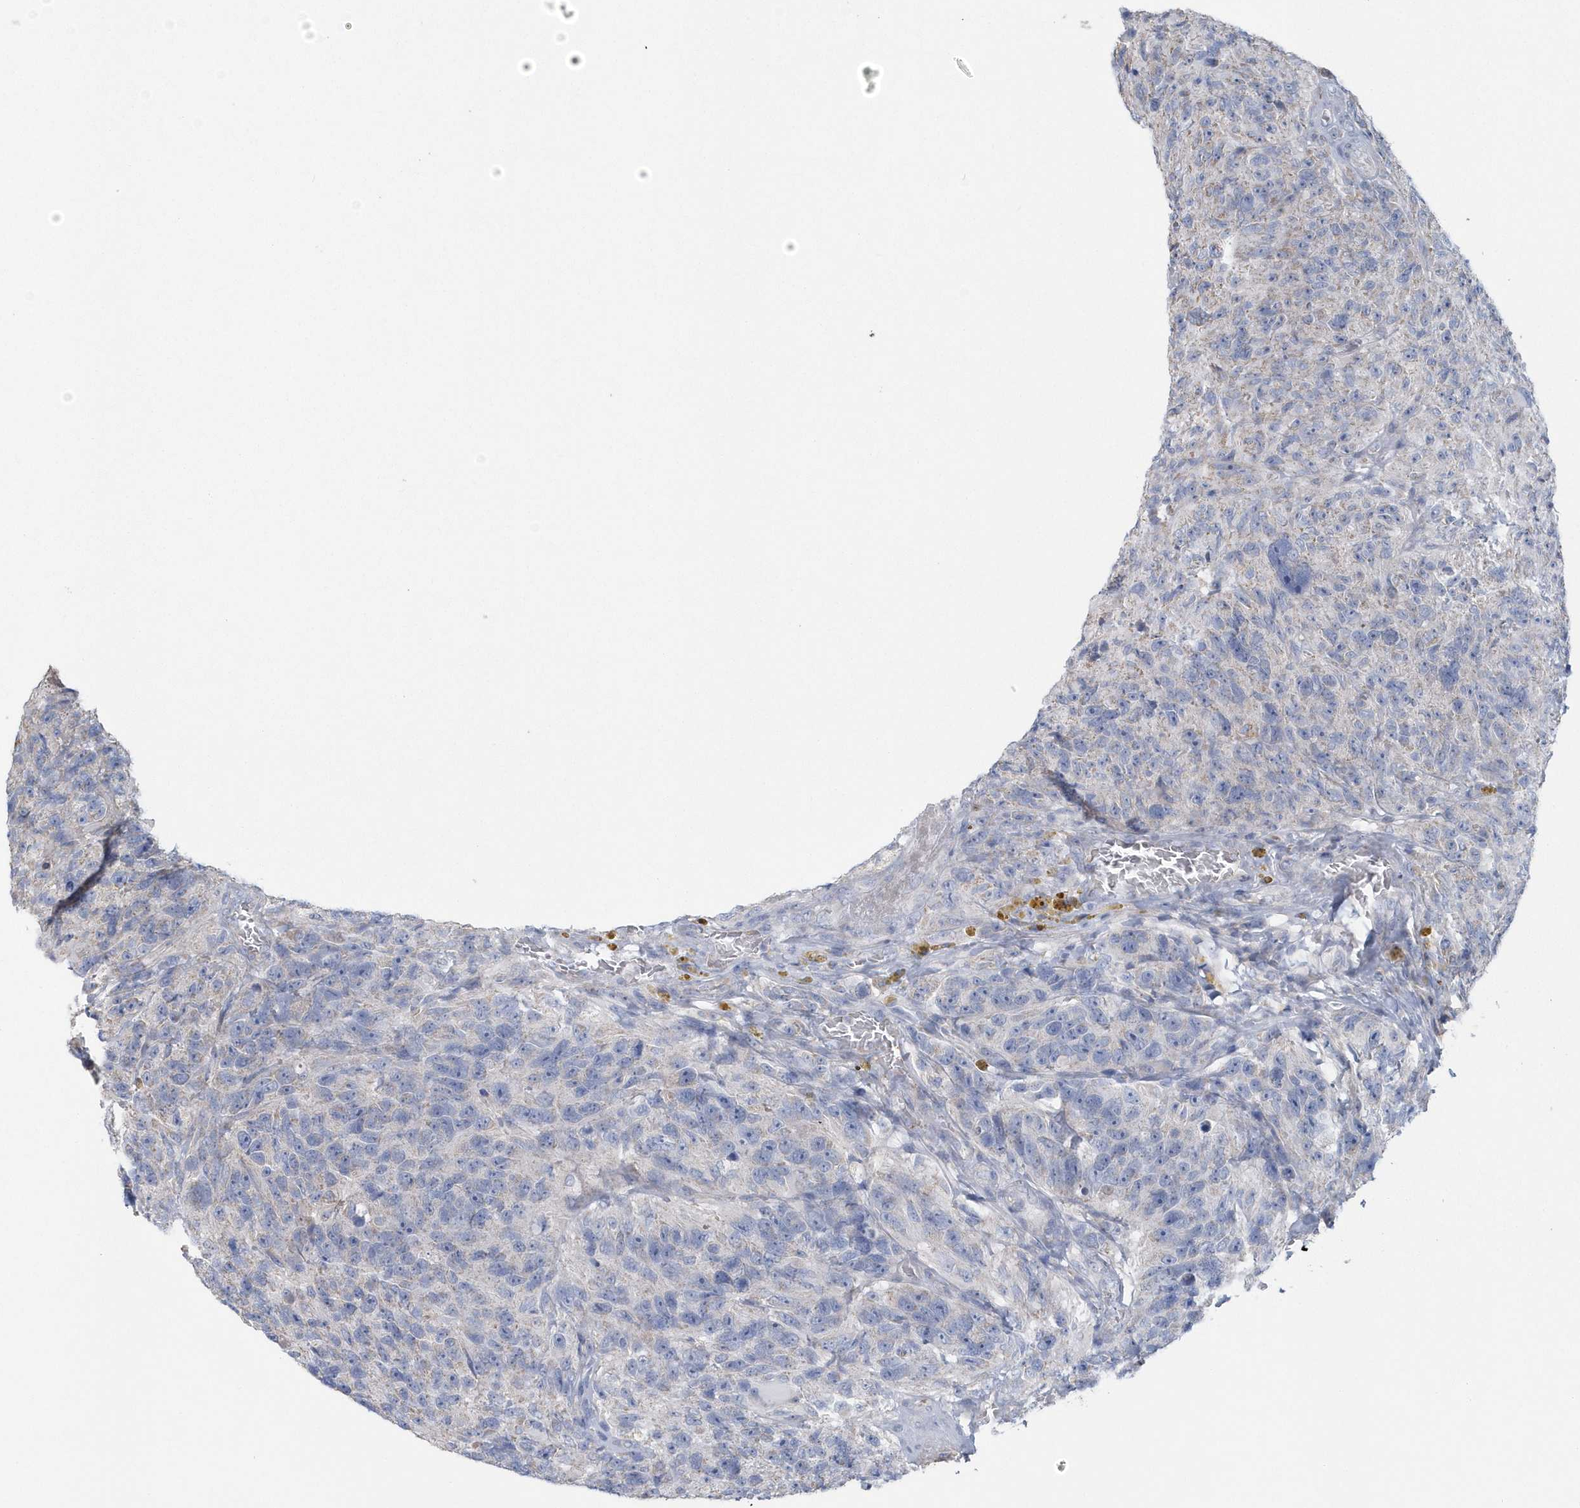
{"staining": {"intensity": "negative", "quantity": "none", "location": "none"}, "tissue": "glioma", "cell_type": "Tumor cells", "image_type": "cancer", "snomed": [{"axis": "morphology", "description": "Glioma, malignant, High grade"}, {"axis": "topography", "description": "Brain"}], "caption": "Tumor cells are negative for brown protein staining in high-grade glioma (malignant).", "gene": "SPATA18", "patient": {"sex": "male", "age": 69}}